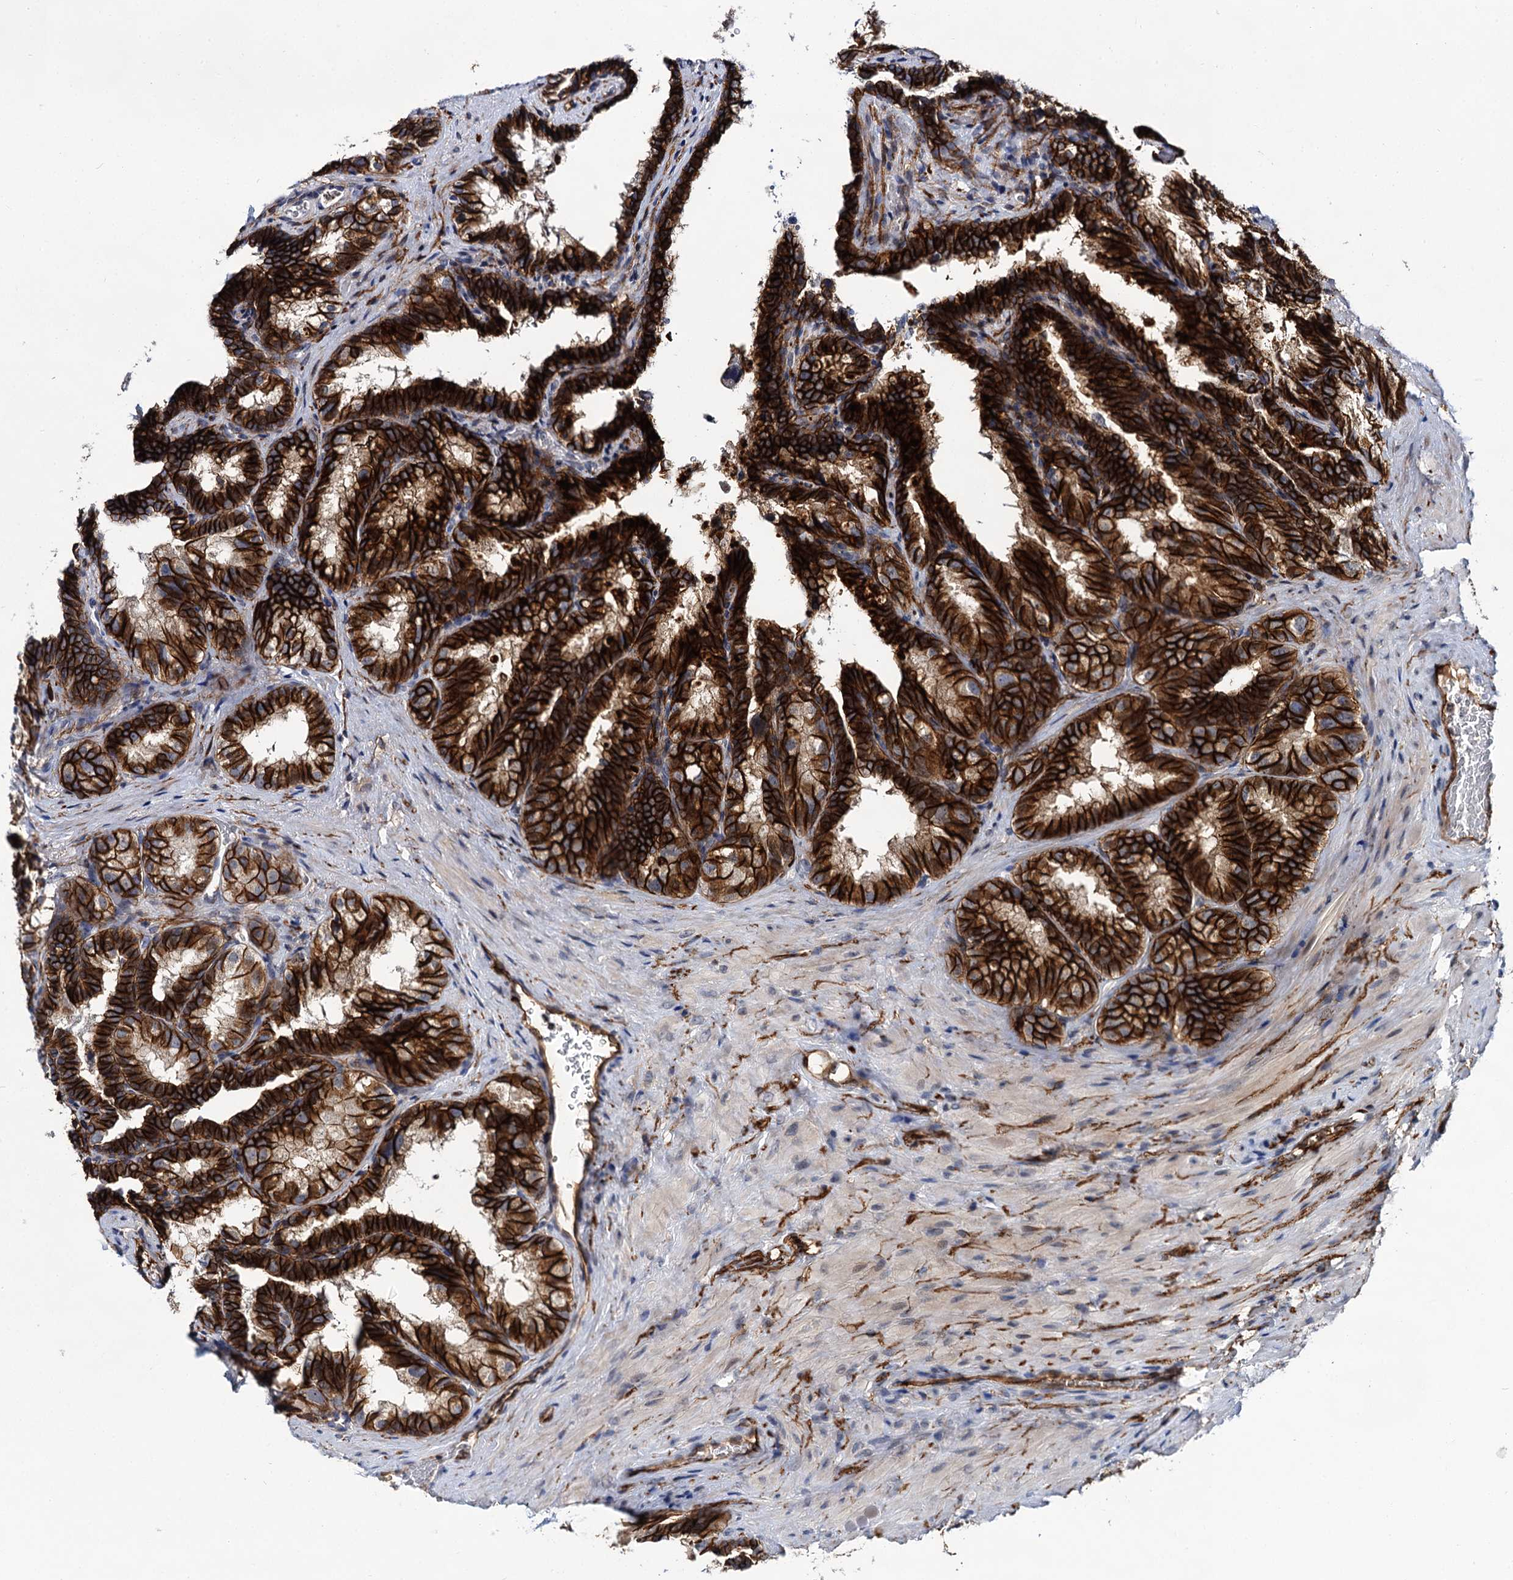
{"staining": {"intensity": "strong", "quantity": ">75%", "location": "cytoplasmic/membranous"}, "tissue": "seminal vesicle", "cell_type": "Glandular cells", "image_type": "normal", "snomed": [{"axis": "morphology", "description": "Normal tissue, NOS"}, {"axis": "topography", "description": "Seminal veicle"}], "caption": "This photomicrograph reveals unremarkable seminal vesicle stained with IHC to label a protein in brown. The cytoplasmic/membranous of glandular cells show strong positivity for the protein. Nuclei are counter-stained blue.", "gene": "ABLIM1", "patient": {"sex": "male", "age": 60}}